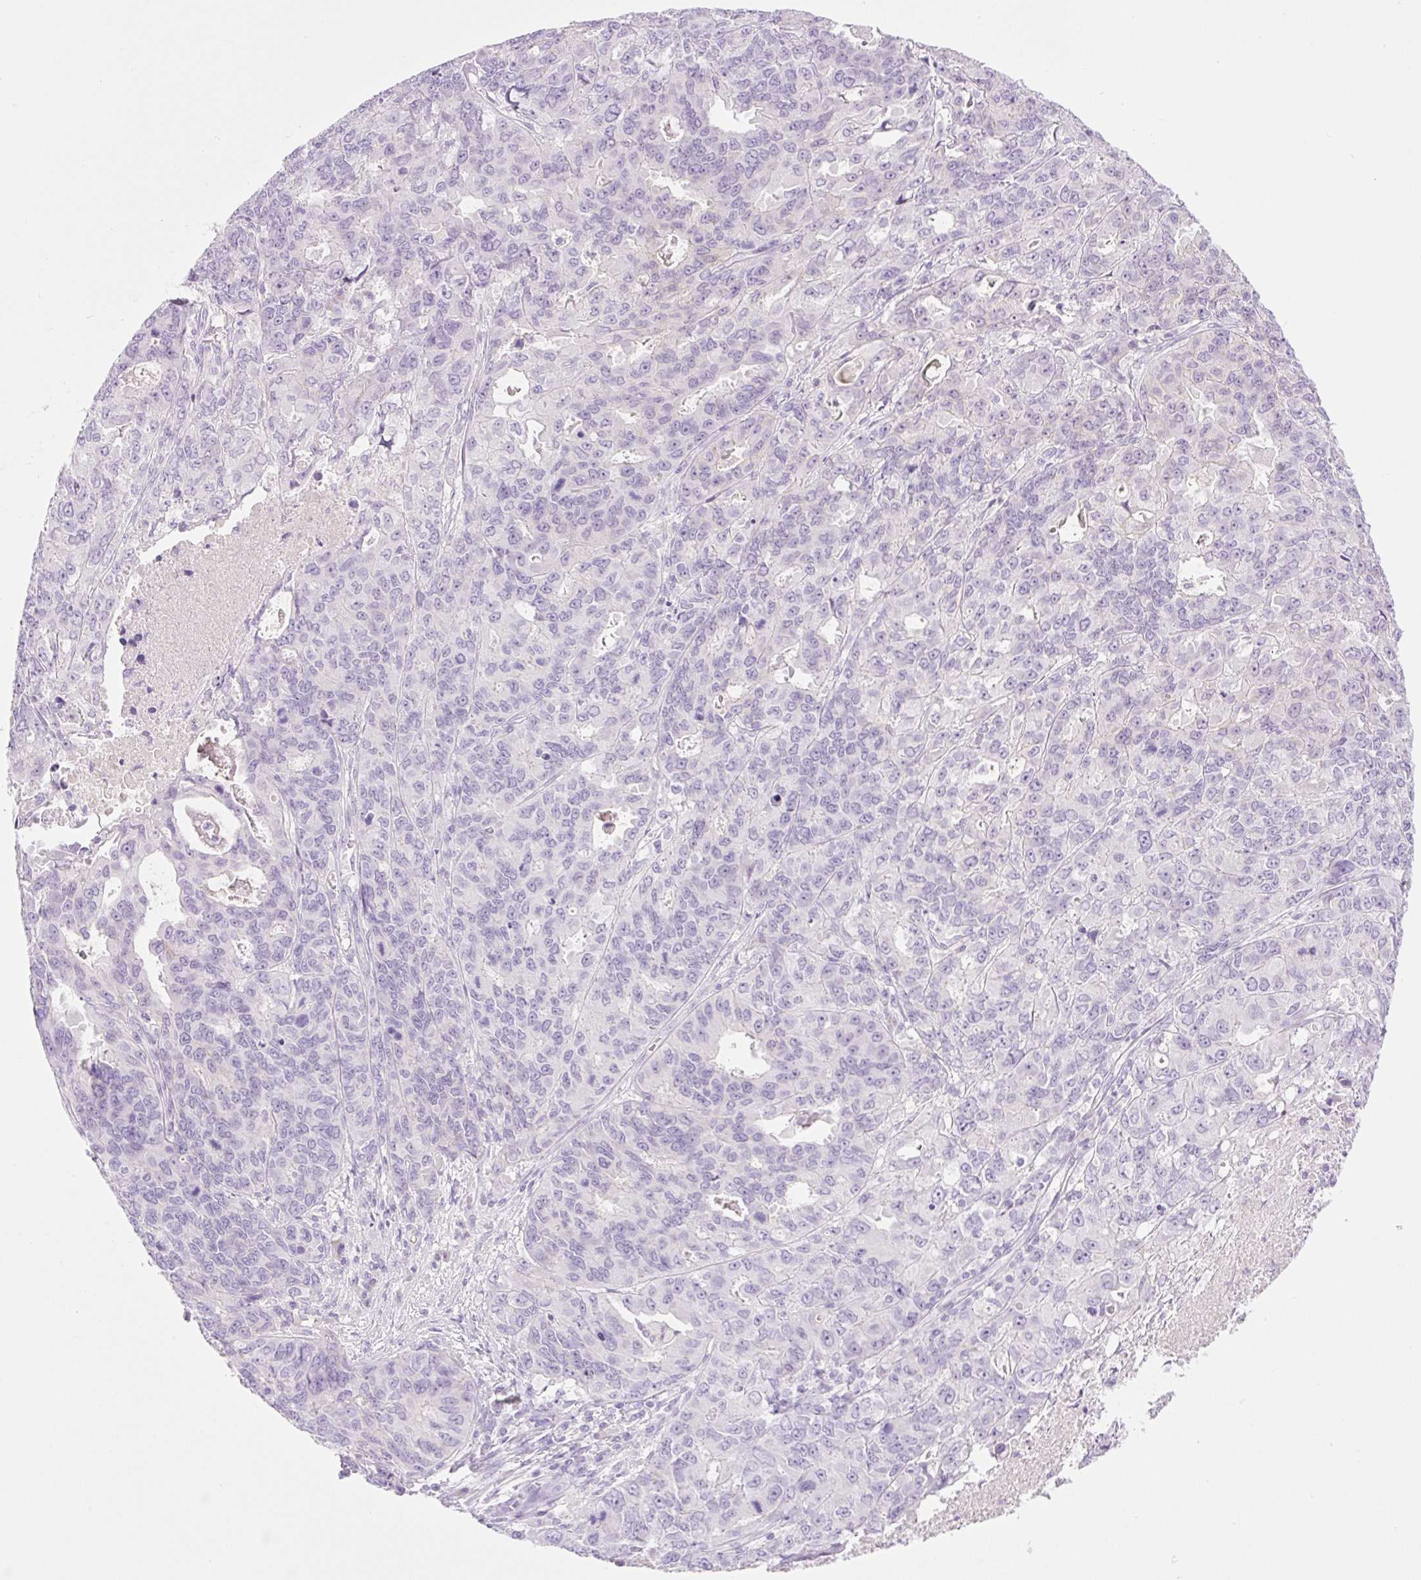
{"staining": {"intensity": "negative", "quantity": "none", "location": "none"}, "tissue": "endometrial cancer", "cell_type": "Tumor cells", "image_type": "cancer", "snomed": [{"axis": "morphology", "description": "Adenocarcinoma, NOS"}, {"axis": "topography", "description": "Uterus"}], "caption": "Human adenocarcinoma (endometrial) stained for a protein using IHC displays no staining in tumor cells.", "gene": "PALM3", "patient": {"sex": "female", "age": 79}}